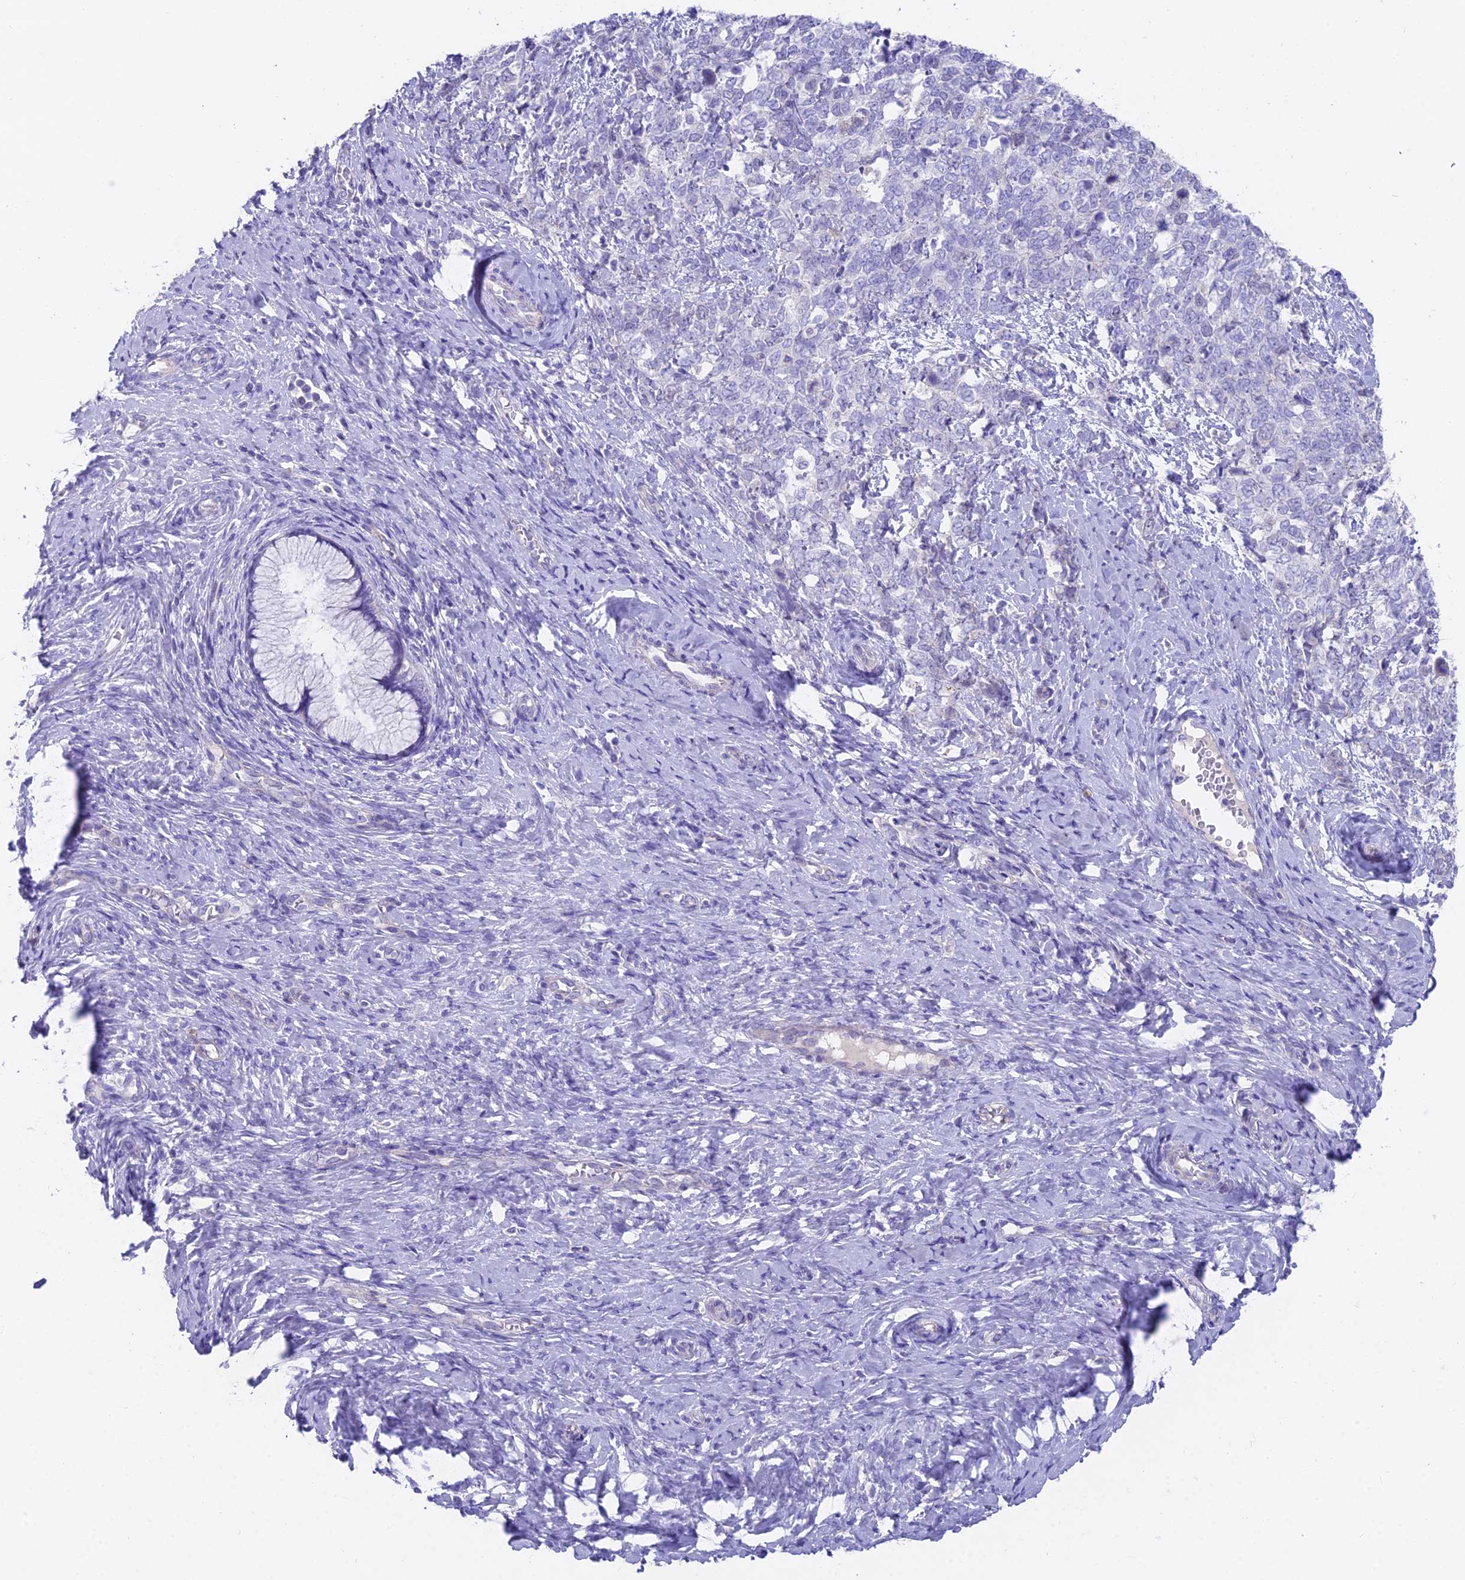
{"staining": {"intensity": "negative", "quantity": "none", "location": "none"}, "tissue": "cervical cancer", "cell_type": "Tumor cells", "image_type": "cancer", "snomed": [{"axis": "morphology", "description": "Squamous cell carcinoma, NOS"}, {"axis": "topography", "description": "Cervix"}], "caption": "Tumor cells are negative for protein expression in human squamous cell carcinoma (cervical).", "gene": "FAM168B", "patient": {"sex": "female", "age": 63}}